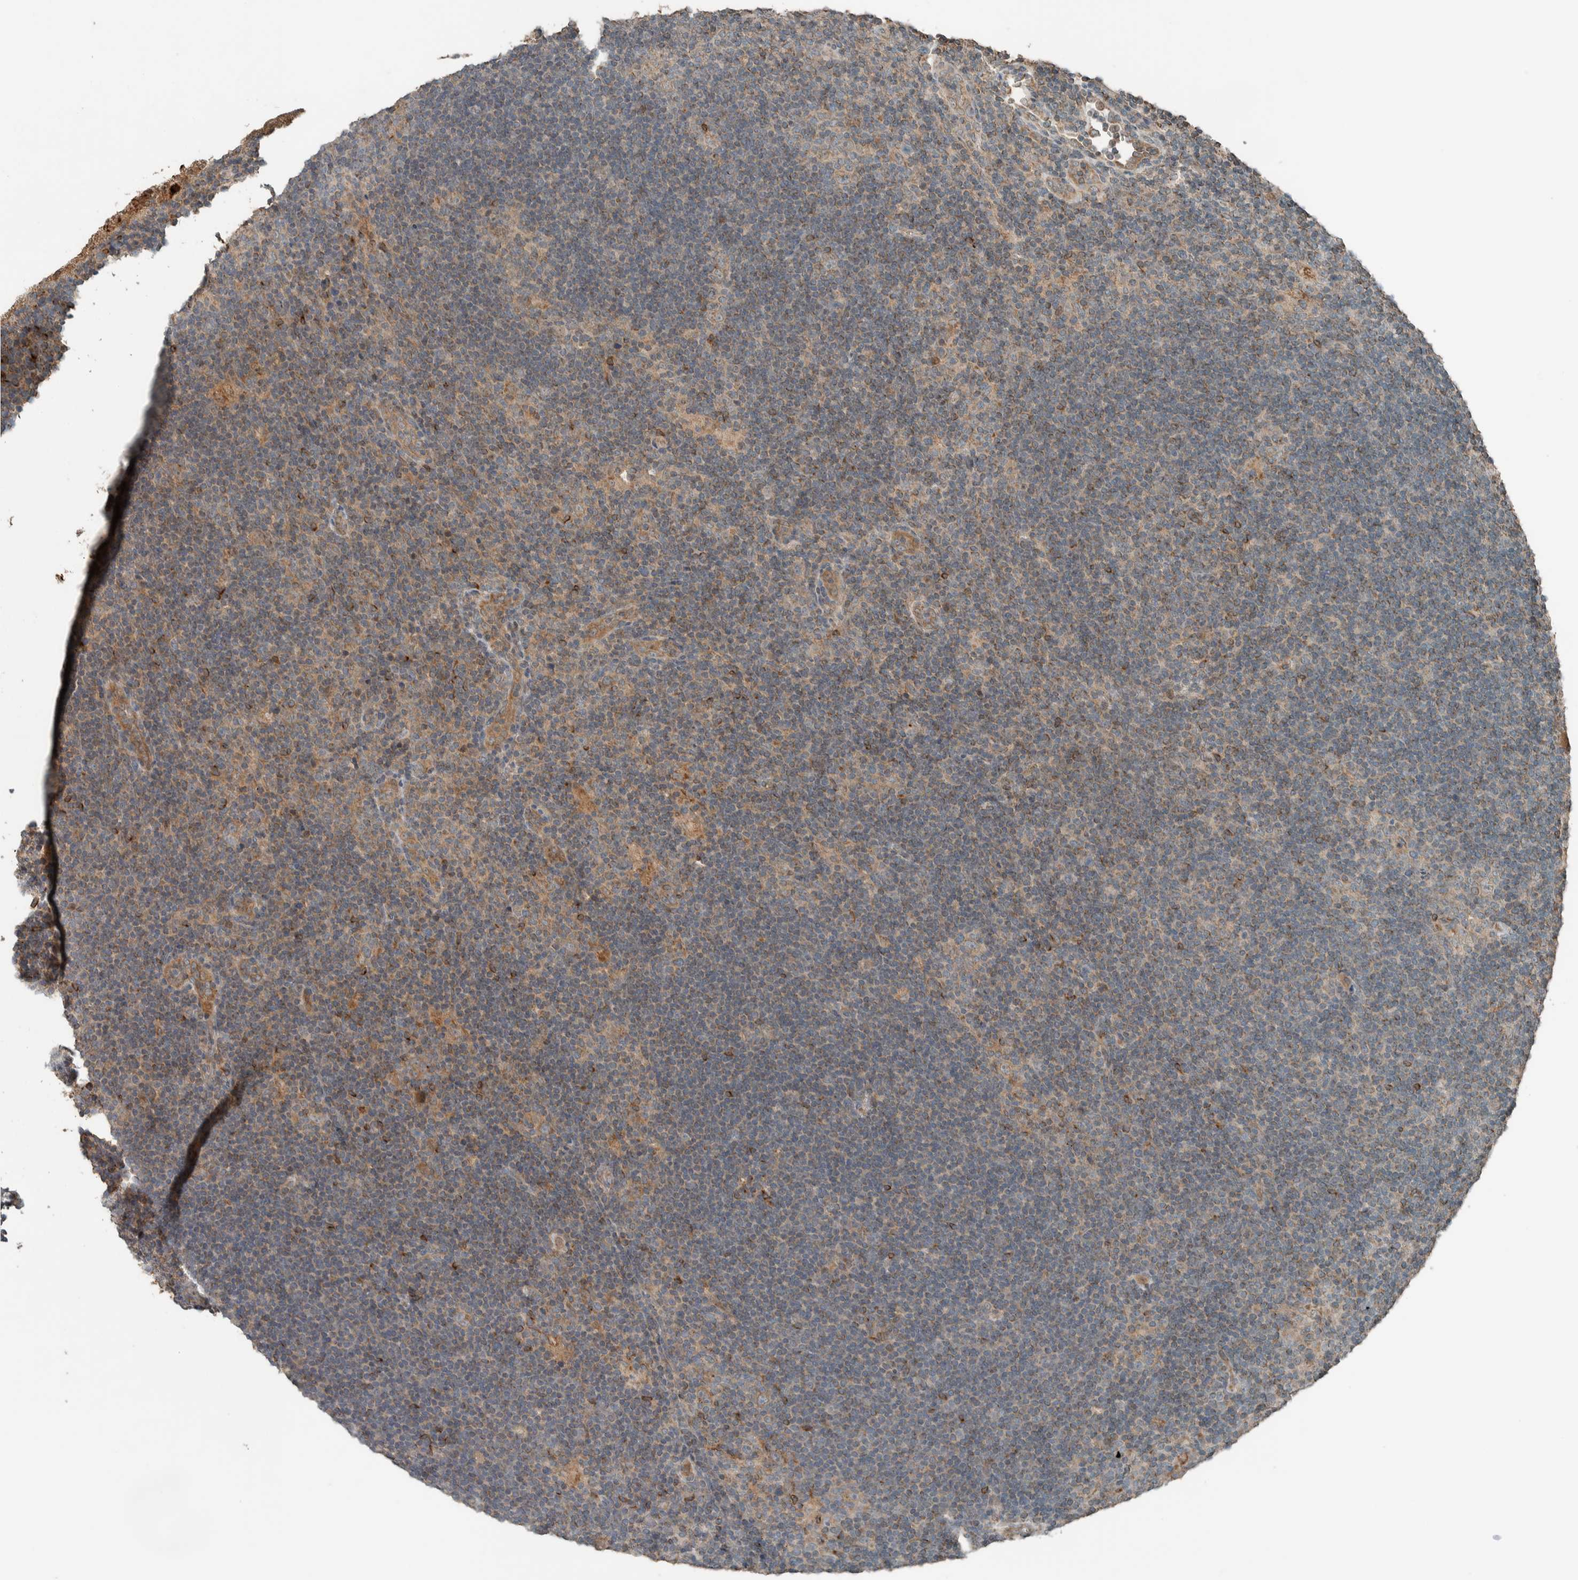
{"staining": {"intensity": "weak", "quantity": ">75%", "location": "cytoplasmic/membranous"}, "tissue": "lymphoma", "cell_type": "Tumor cells", "image_type": "cancer", "snomed": [{"axis": "morphology", "description": "Hodgkin's disease, NOS"}, {"axis": "topography", "description": "Lymph node"}], "caption": "Immunohistochemistry (IHC) (DAB) staining of lymphoma demonstrates weak cytoplasmic/membranous protein positivity in about >75% of tumor cells.", "gene": "NBR1", "patient": {"sex": "female", "age": 57}}